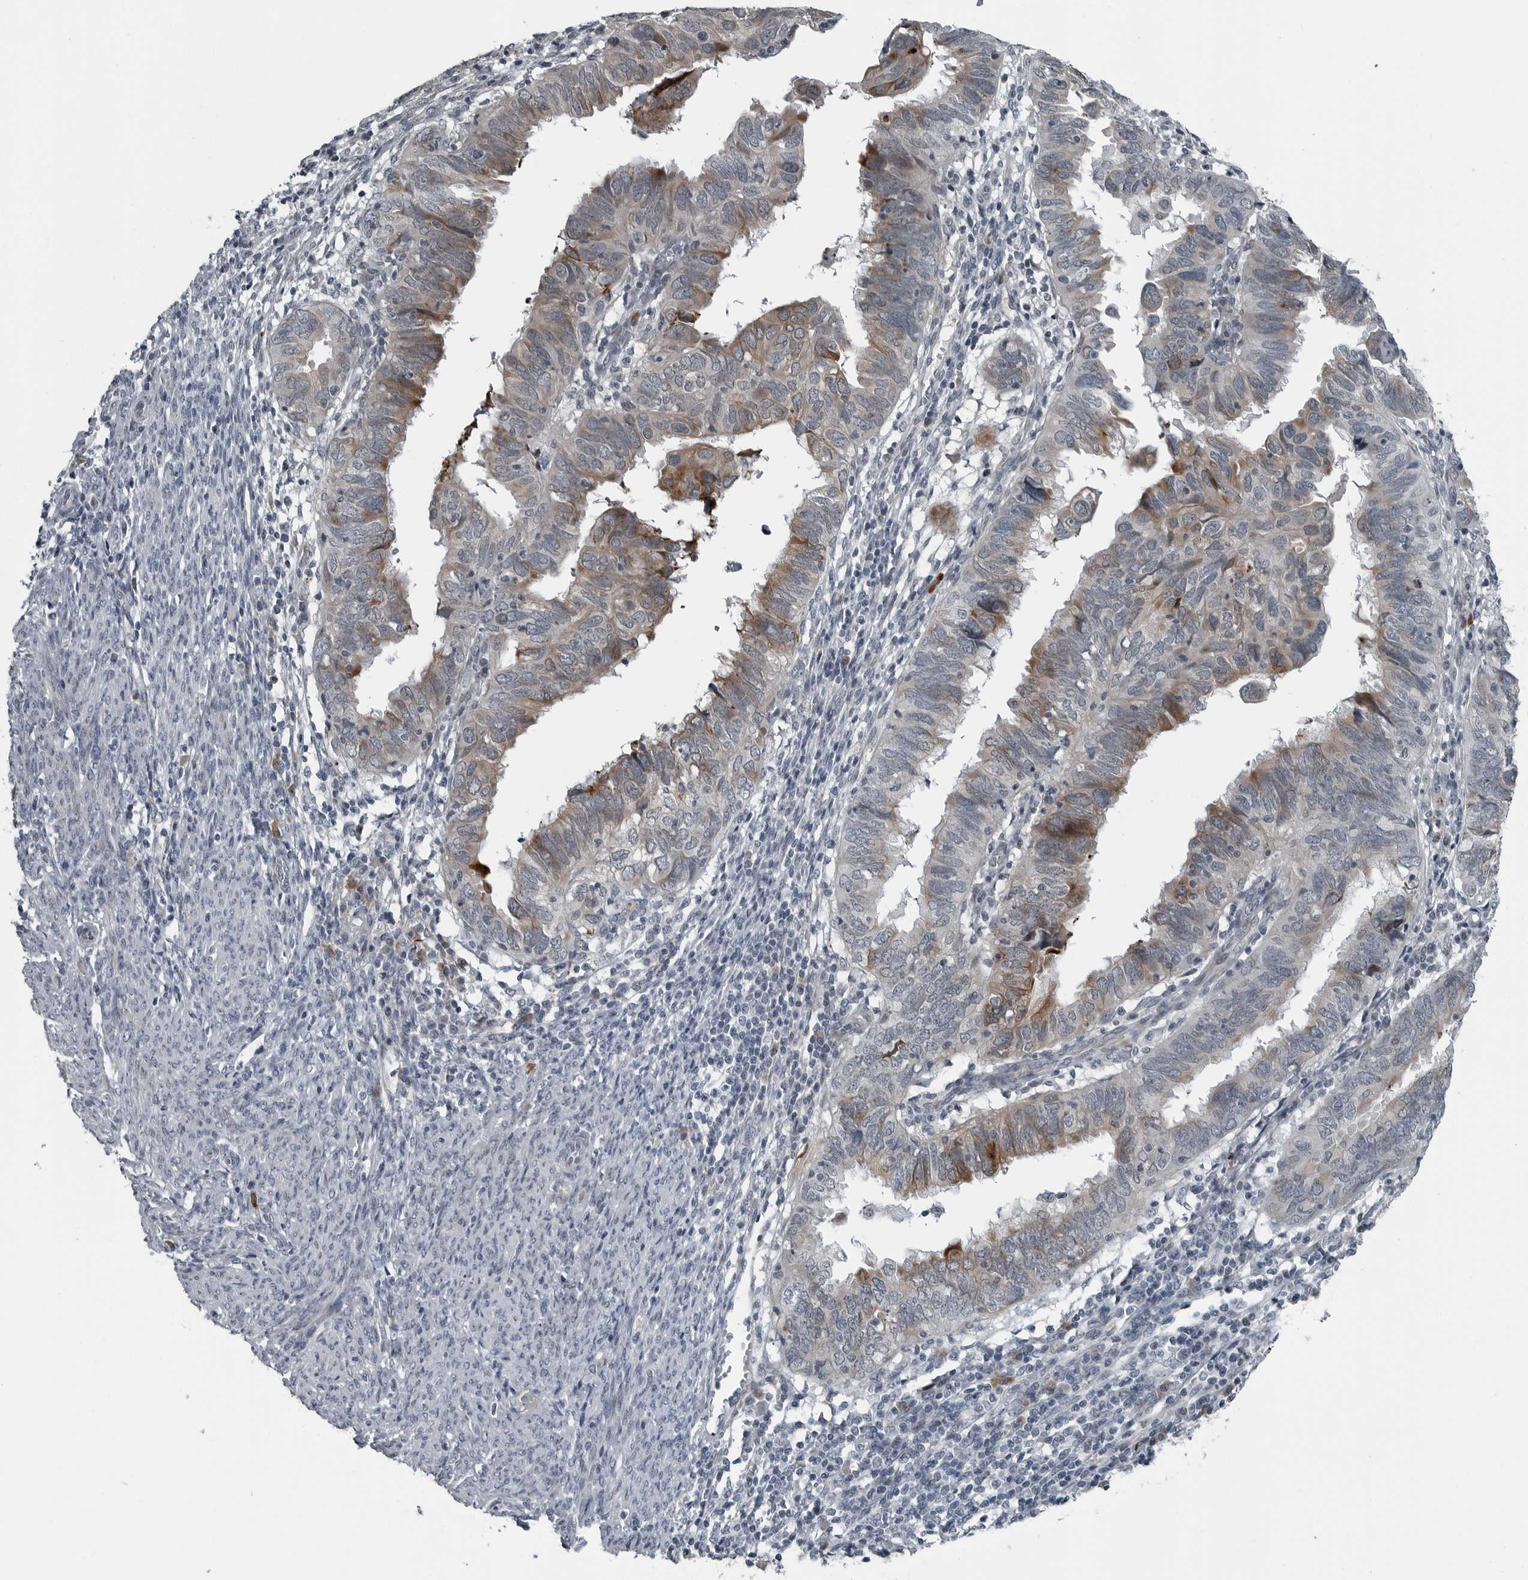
{"staining": {"intensity": "weak", "quantity": "25%-75%", "location": "cytoplasmic/membranous"}, "tissue": "endometrial cancer", "cell_type": "Tumor cells", "image_type": "cancer", "snomed": [{"axis": "morphology", "description": "Adenocarcinoma, NOS"}, {"axis": "topography", "description": "Uterus"}], "caption": "Immunohistochemical staining of endometrial cancer reveals low levels of weak cytoplasmic/membranous protein staining in about 25%-75% of tumor cells.", "gene": "DNAAF11", "patient": {"sex": "female", "age": 77}}